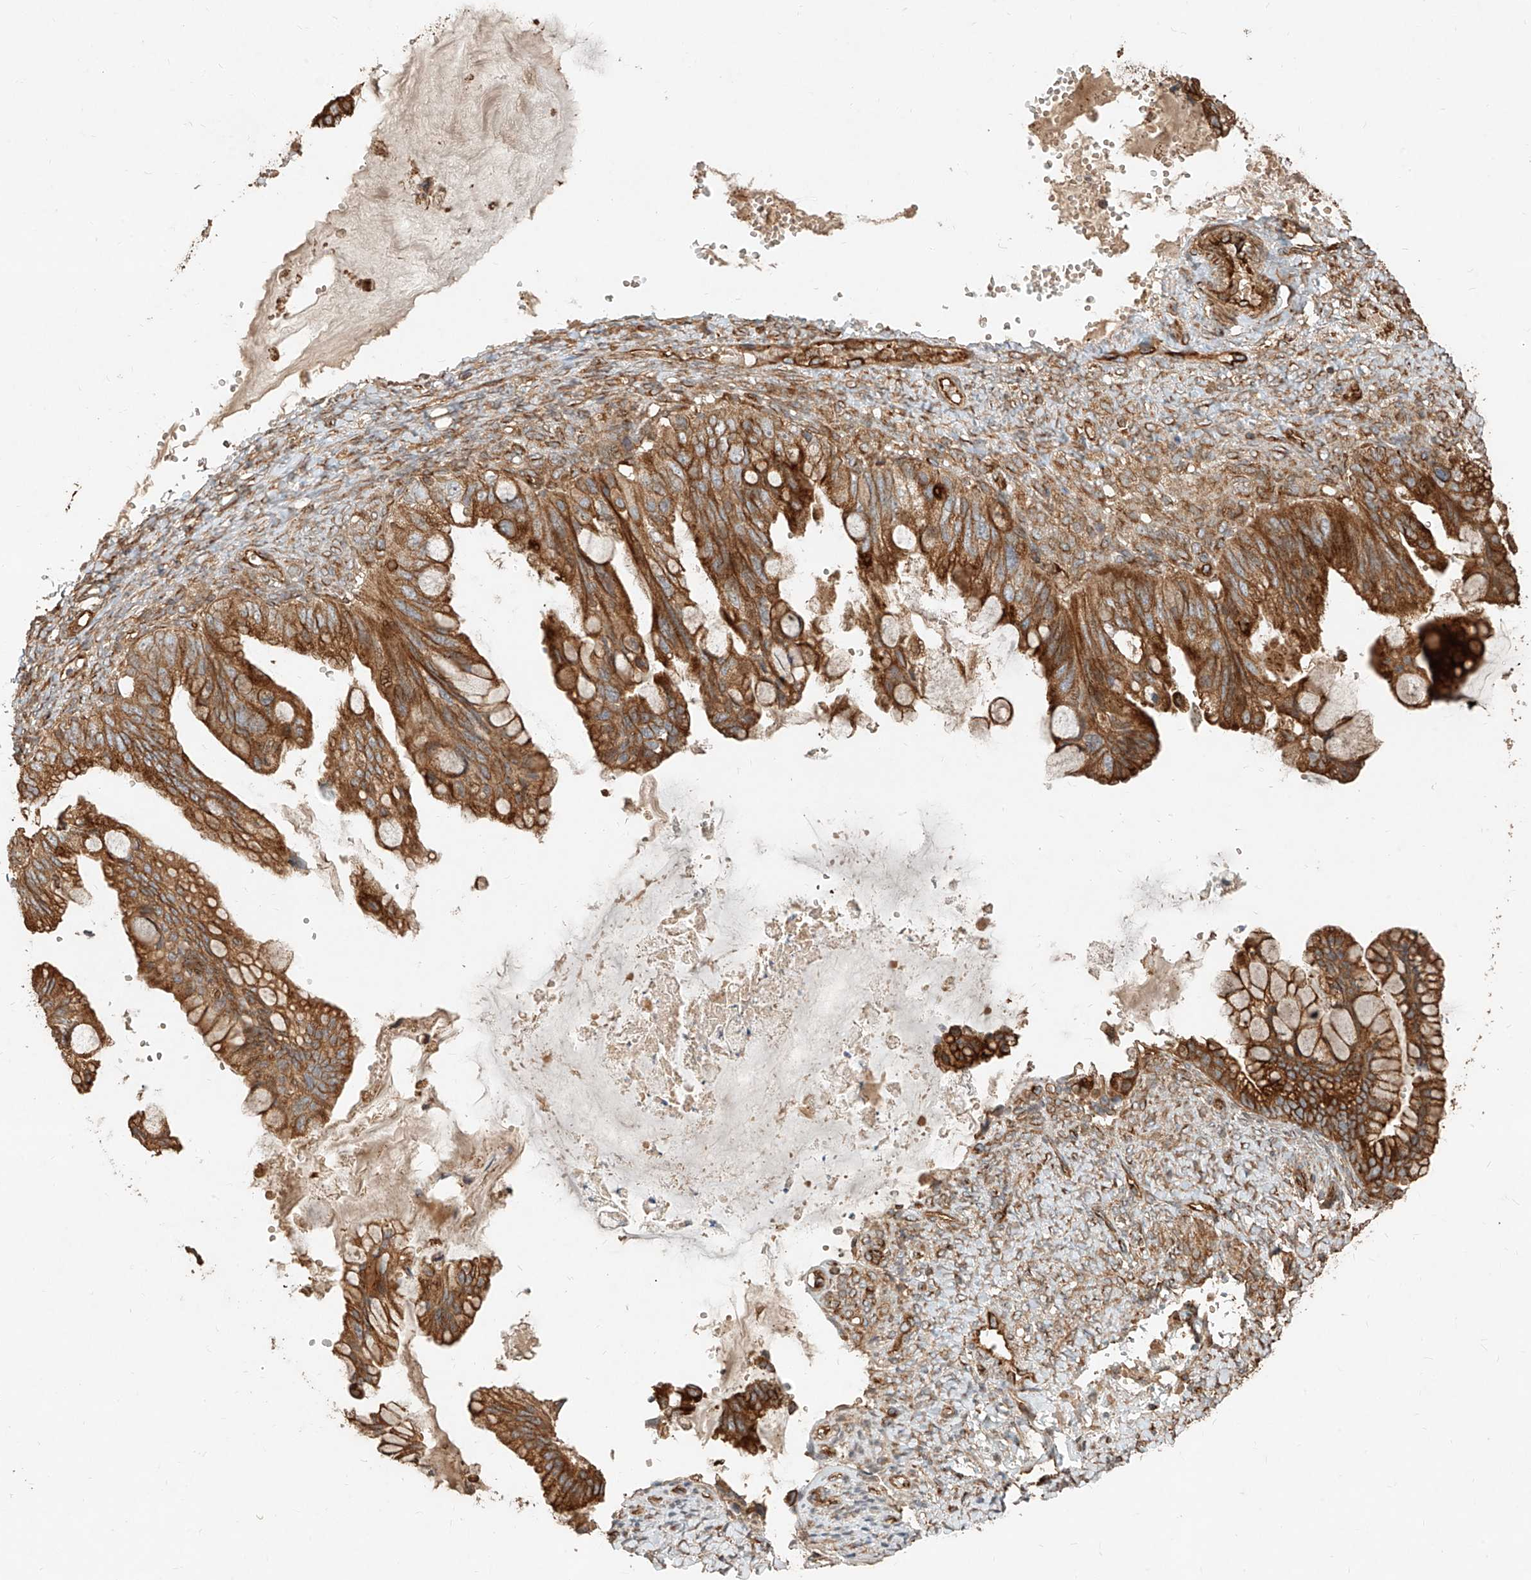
{"staining": {"intensity": "moderate", "quantity": ">75%", "location": "cytoplasmic/membranous"}, "tissue": "ovarian cancer", "cell_type": "Tumor cells", "image_type": "cancer", "snomed": [{"axis": "morphology", "description": "Cystadenocarcinoma, mucinous, NOS"}, {"axis": "topography", "description": "Ovary"}], "caption": "Protein staining of ovarian cancer tissue displays moderate cytoplasmic/membranous positivity in approximately >75% of tumor cells.", "gene": "EFNB1", "patient": {"sex": "female", "age": 36}}